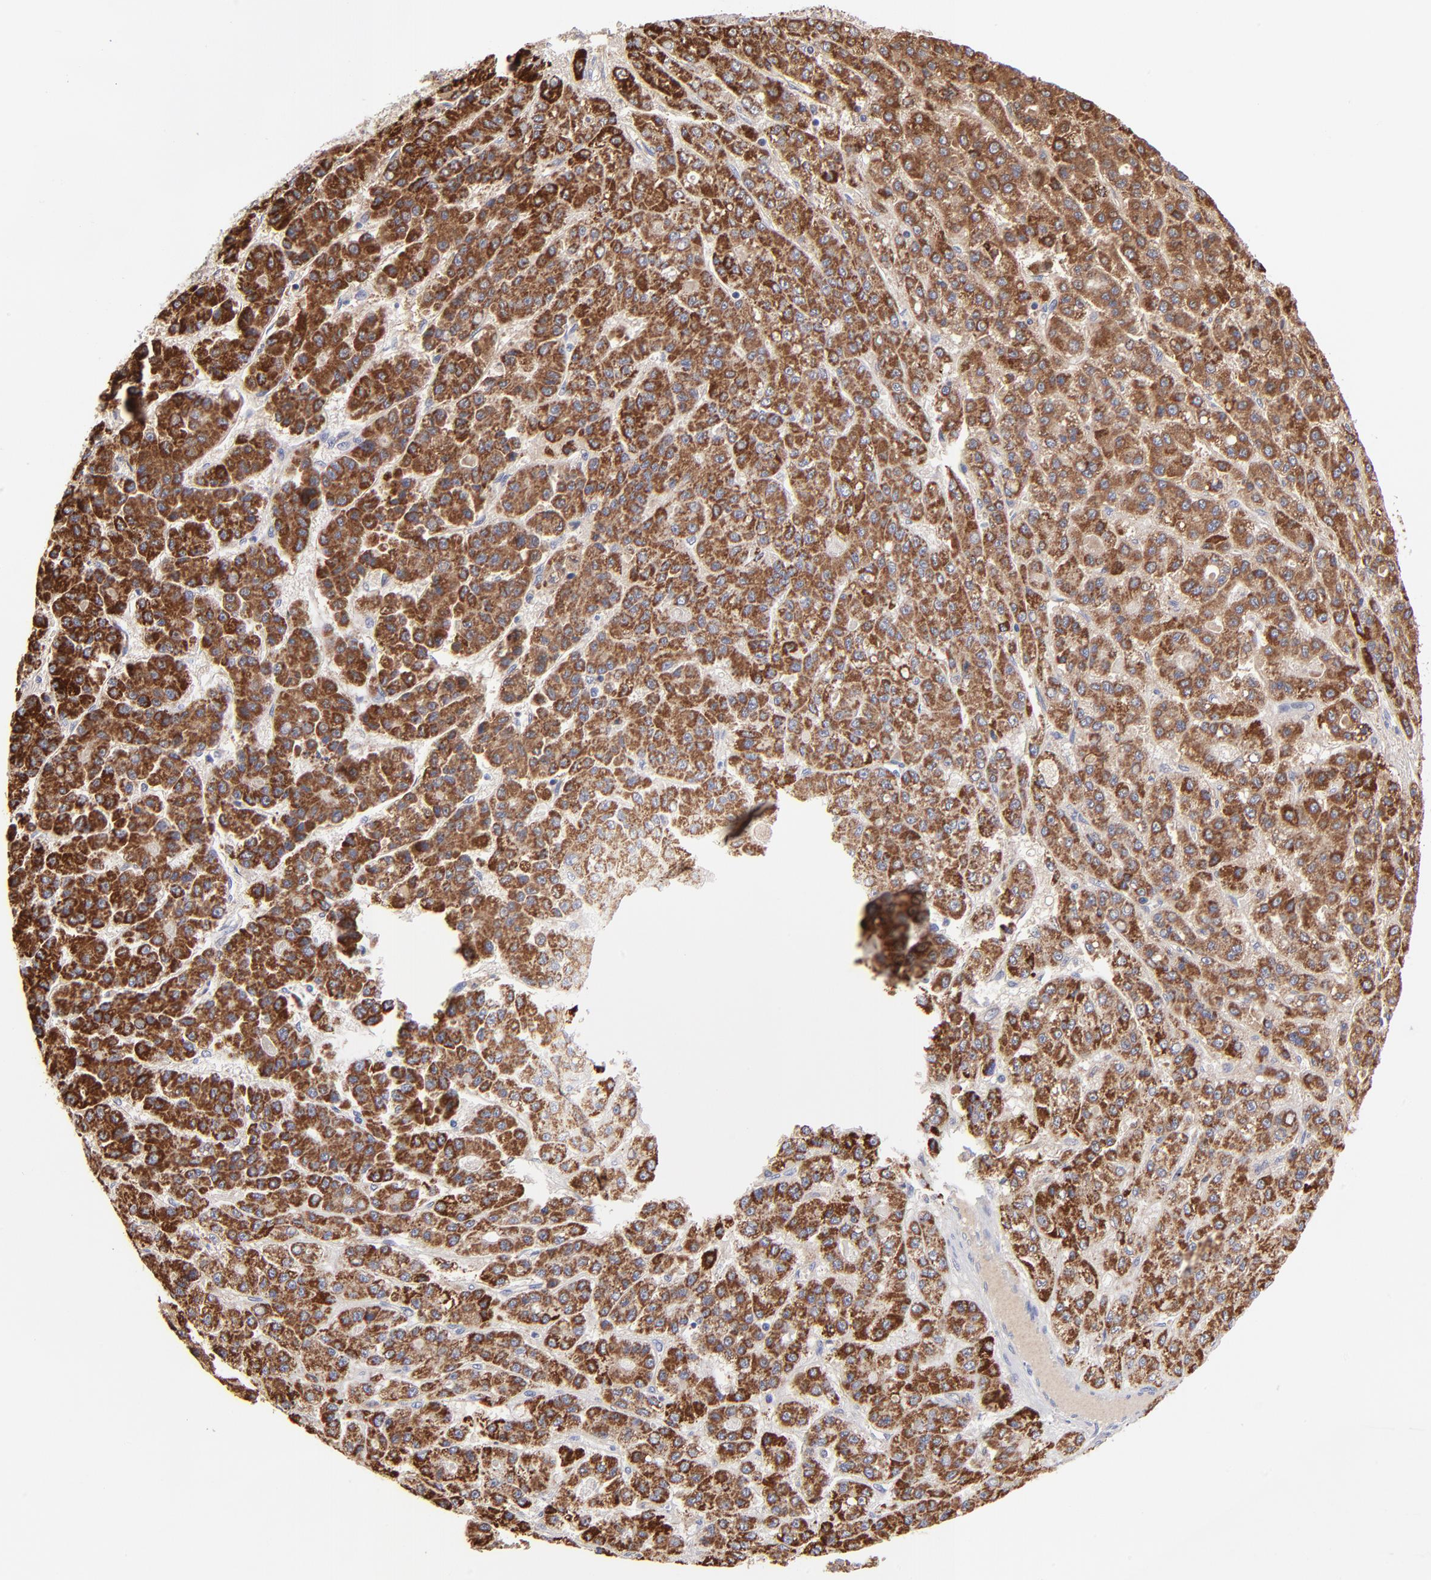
{"staining": {"intensity": "strong", "quantity": ">75%", "location": "cytoplasmic/membranous"}, "tissue": "liver cancer", "cell_type": "Tumor cells", "image_type": "cancer", "snomed": [{"axis": "morphology", "description": "Carcinoma, Hepatocellular, NOS"}, {"axis": "topography", "description": "Liver"}], "caption": "Hepatocellular carcinoma (liver) was stained to show a protein in brown. There is high levels of strong cytoplasmic/membranous staining in approximately >75% of tumor cells. Using DAB (brown) and hematoxylin (blue) stains, captured at high magnification using brightfield microscopy.", "gene": "FBXL12", "patient": {"sex": "male", "age": 70}}